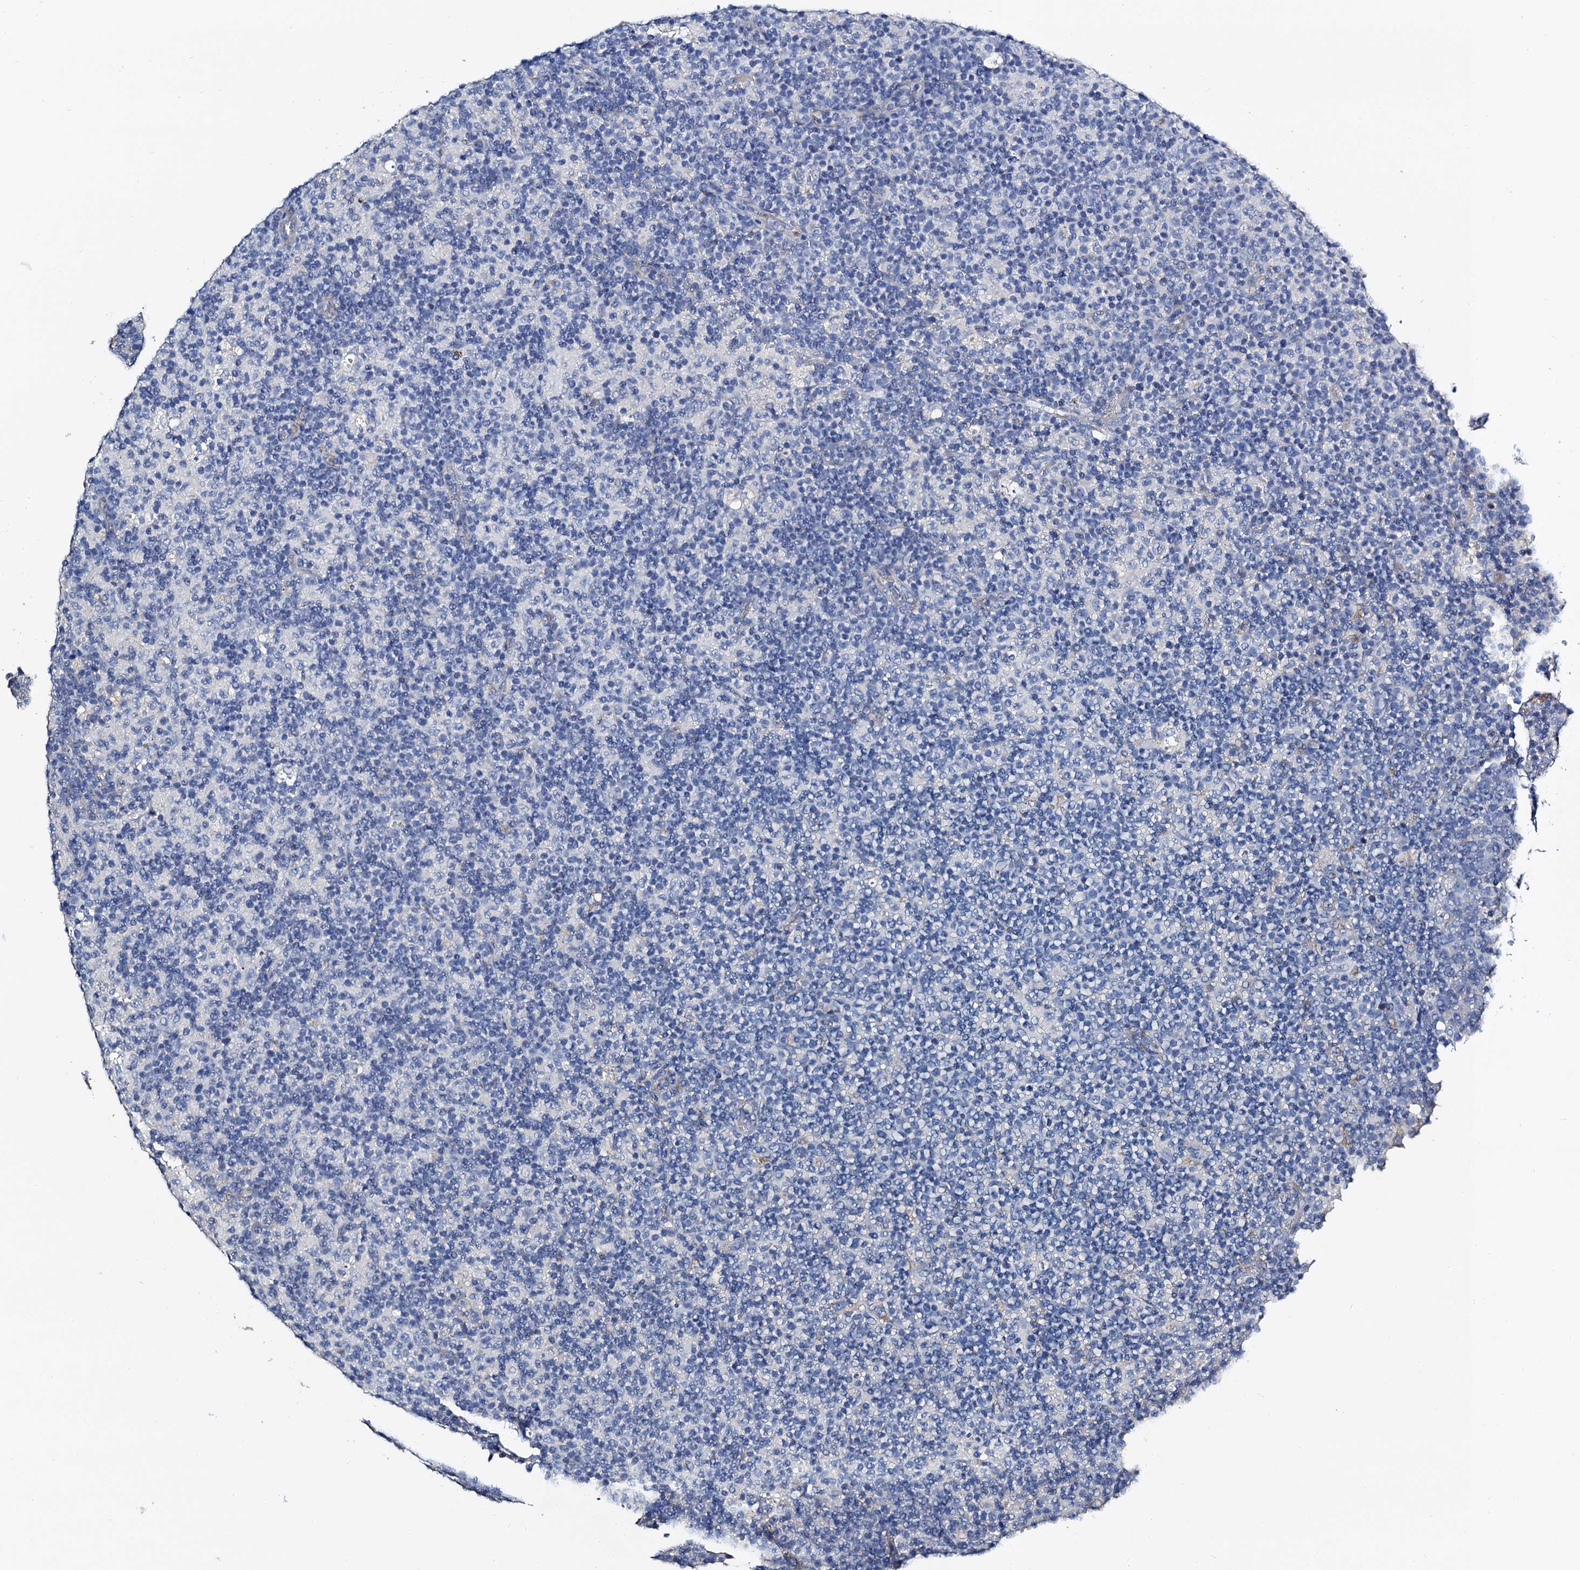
{"staining": {"intensity": "negative", "quantity": "none", "location": "none"}, "tissue": "lymph node", "cell_type": "Germinal center cells", "image_type": "normal", "snomed": [{"axis": "morphology", "description": "Normal tissue, NOS"}, {"axis": "morphology", "description": "Inflammation, NOS"}, {"axis": "topography", "description": "Lymph node"}], "caption": "A high-resolution micrograph shows immunohistochemistry (IHC) staining of benign lymph node, which reveals no significant expression in germinal center cells.", "gene": "FREM3", "patient": {"sex": "male", "age": 55}}